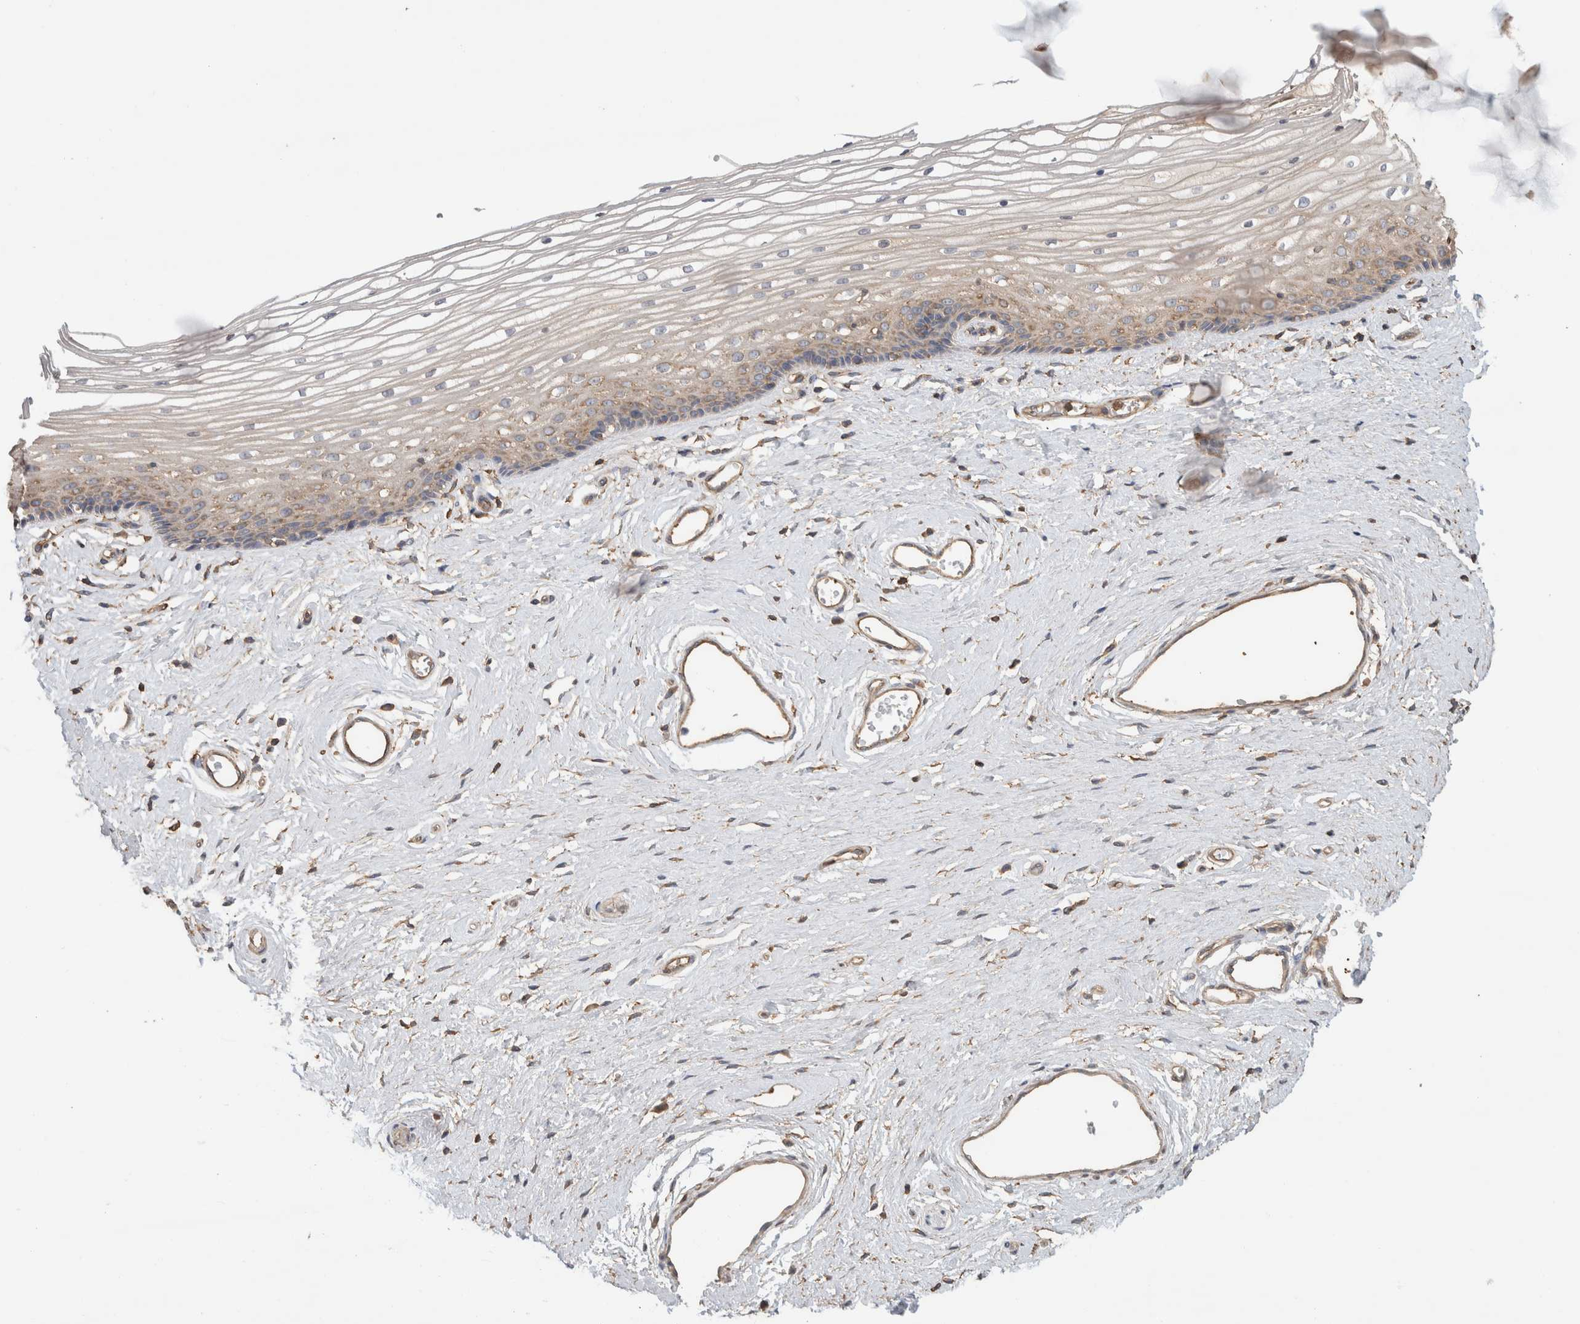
{"staining": {"intensity": "weak", "quantity": ">75%", "location": "cytoplasmic/membranous"}, "tissue": "vagina", "cell_type": "Squamous epithelial cells", "image_type": "normal", "snomed": [{"axis": "morphology", "description": "Normal tissue, NOS"}, {"axis": "topography", "description": "Vagina"}], "caption": "Immunohistochemical staining of unremarkable vagina demonstrates low levels of weak cytoplasmic/membranous positivity in approximately >75% of squamous epithelial cells.", "gene": "EIF4G3", "patient": {"sex": "female", "age": 46}}